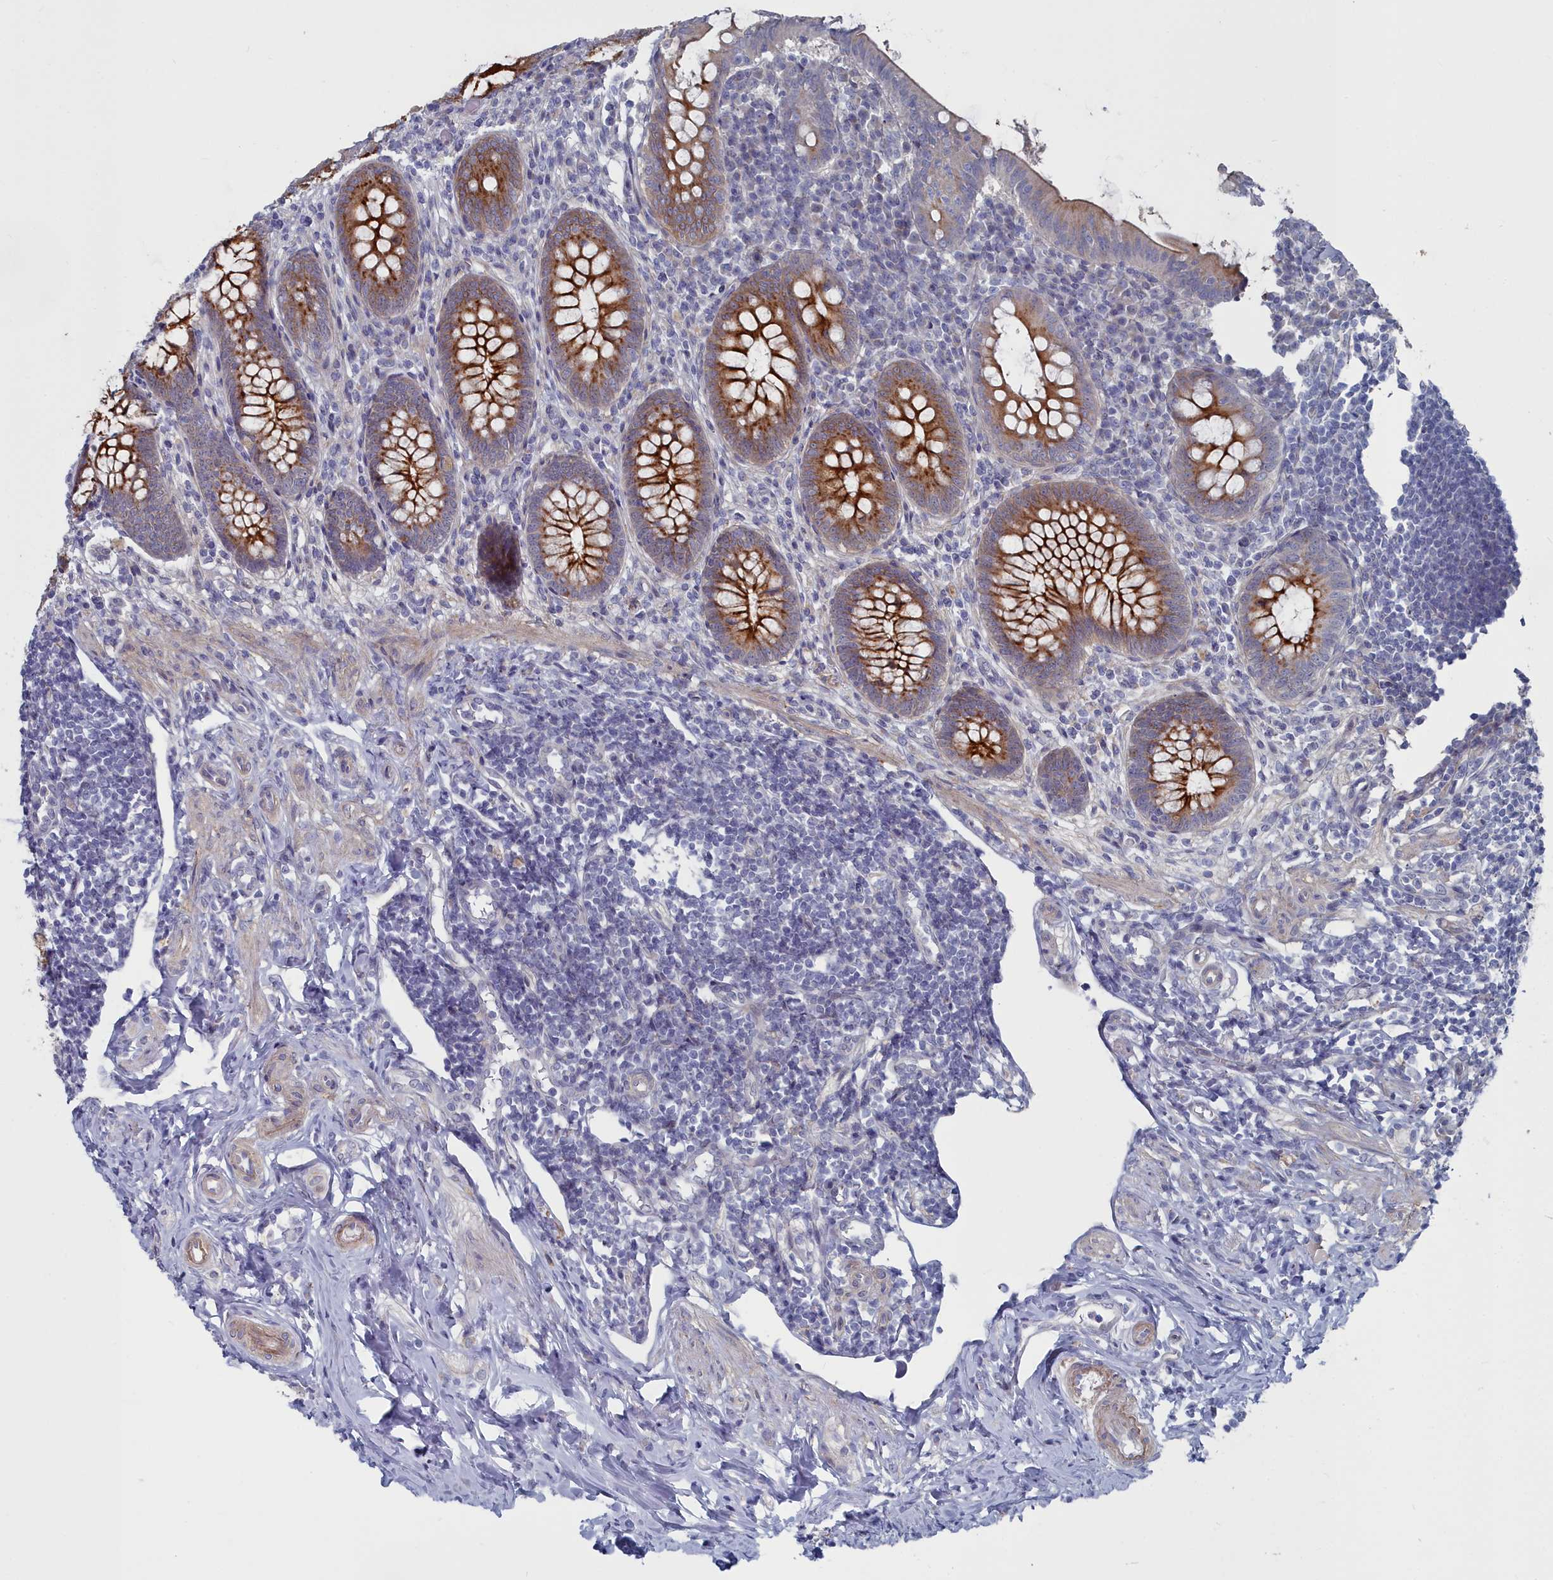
{"staining": {"intensity": "strong", "quantity": ">75%", "location": "cytoplasmic/membranous"}, "tissue": "appendix", "cell_type": "Glandular cells", "image_type": "normal", "snomed": [{"axis": "morphology", "description": "Normal tissue, NOS"}, {"axis": "topography", "description": "Appendix"}], "caption": "Appendix stained for a protein (brown) demonstrates strong cytoplasmic/membranous positive expression in approximately >75% of glandular cells.", "gene": "SHISAL2A", "patient": {"sex": "female", "age": 33}}